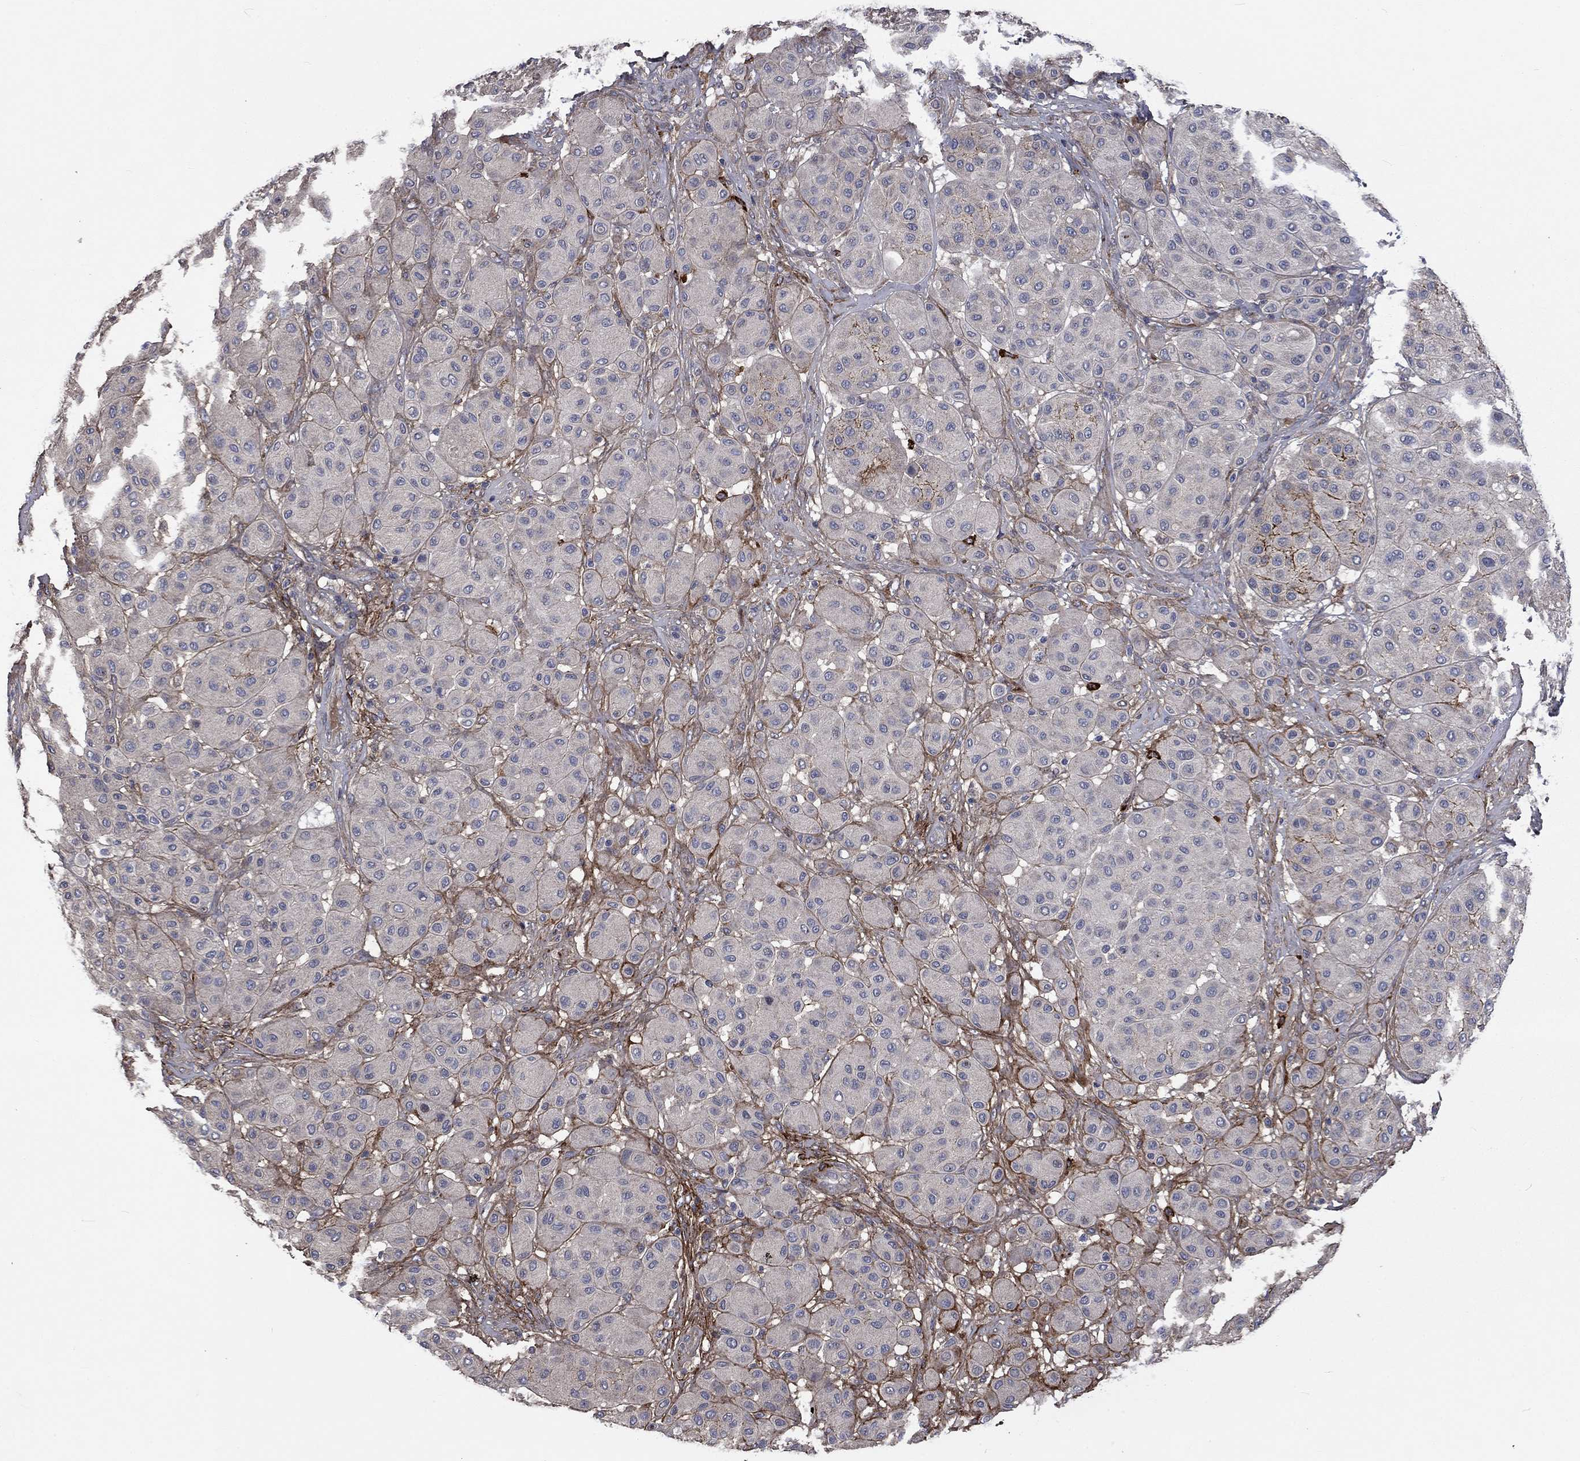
{"staining": {"intensity": "negative", "quantity": "none", "location": "none"}, "tissue": "melanoma", "cell_type": "Tumor cells", "image_type": "cancer", "snomed": [{"axis": "morphology", "description": "Malignant melanoma, Metastatic site"}, {"axis": "topography", "description": "Smooth muscle"}], "caption": "An immunohistochemistry image of melanoma is shown. There is no staining in tumor cells of melanoma.", "gene": "VCAN", "patient": {"sex": "male", "age": 41}}